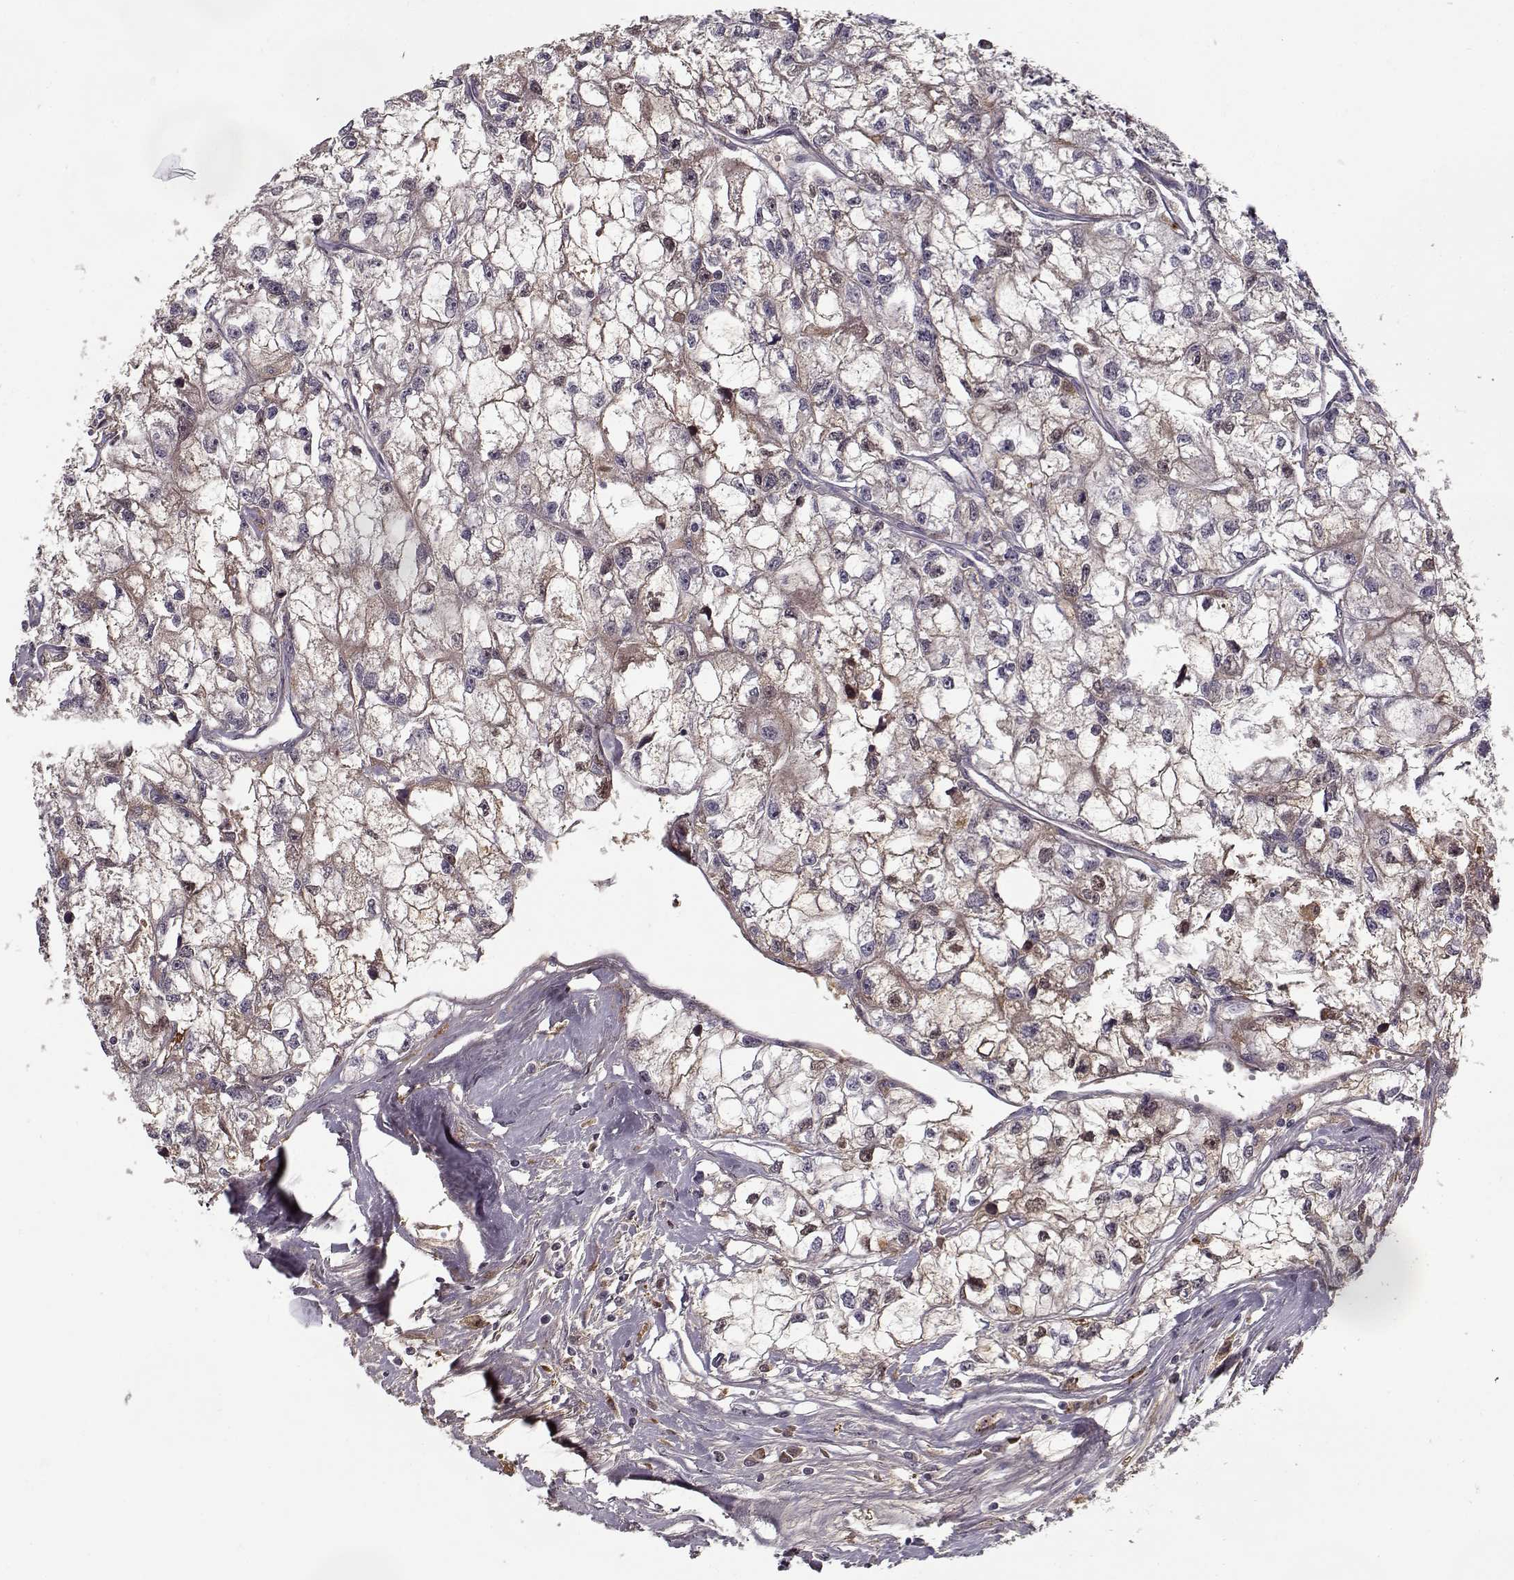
{"staining": {"intensity": "weak", "quantity": "<25%", "location": "cytoplasmic/membranous"}, "tissue": "renal cancer", "cell_type": "Tumor cells", "image_type": "cancer", "snomed": [{"axis": "morphology", "description": "Adenocarcinoma, NOS"}, {"axis": "topography", "description": "Kidney"}], "caption": "Protein analysis of adenocarcinoma (renal) demonstrates no significant expression in tumor cells.", "gene": "AFM", "patient": {"sex": "male", "age": 56}}